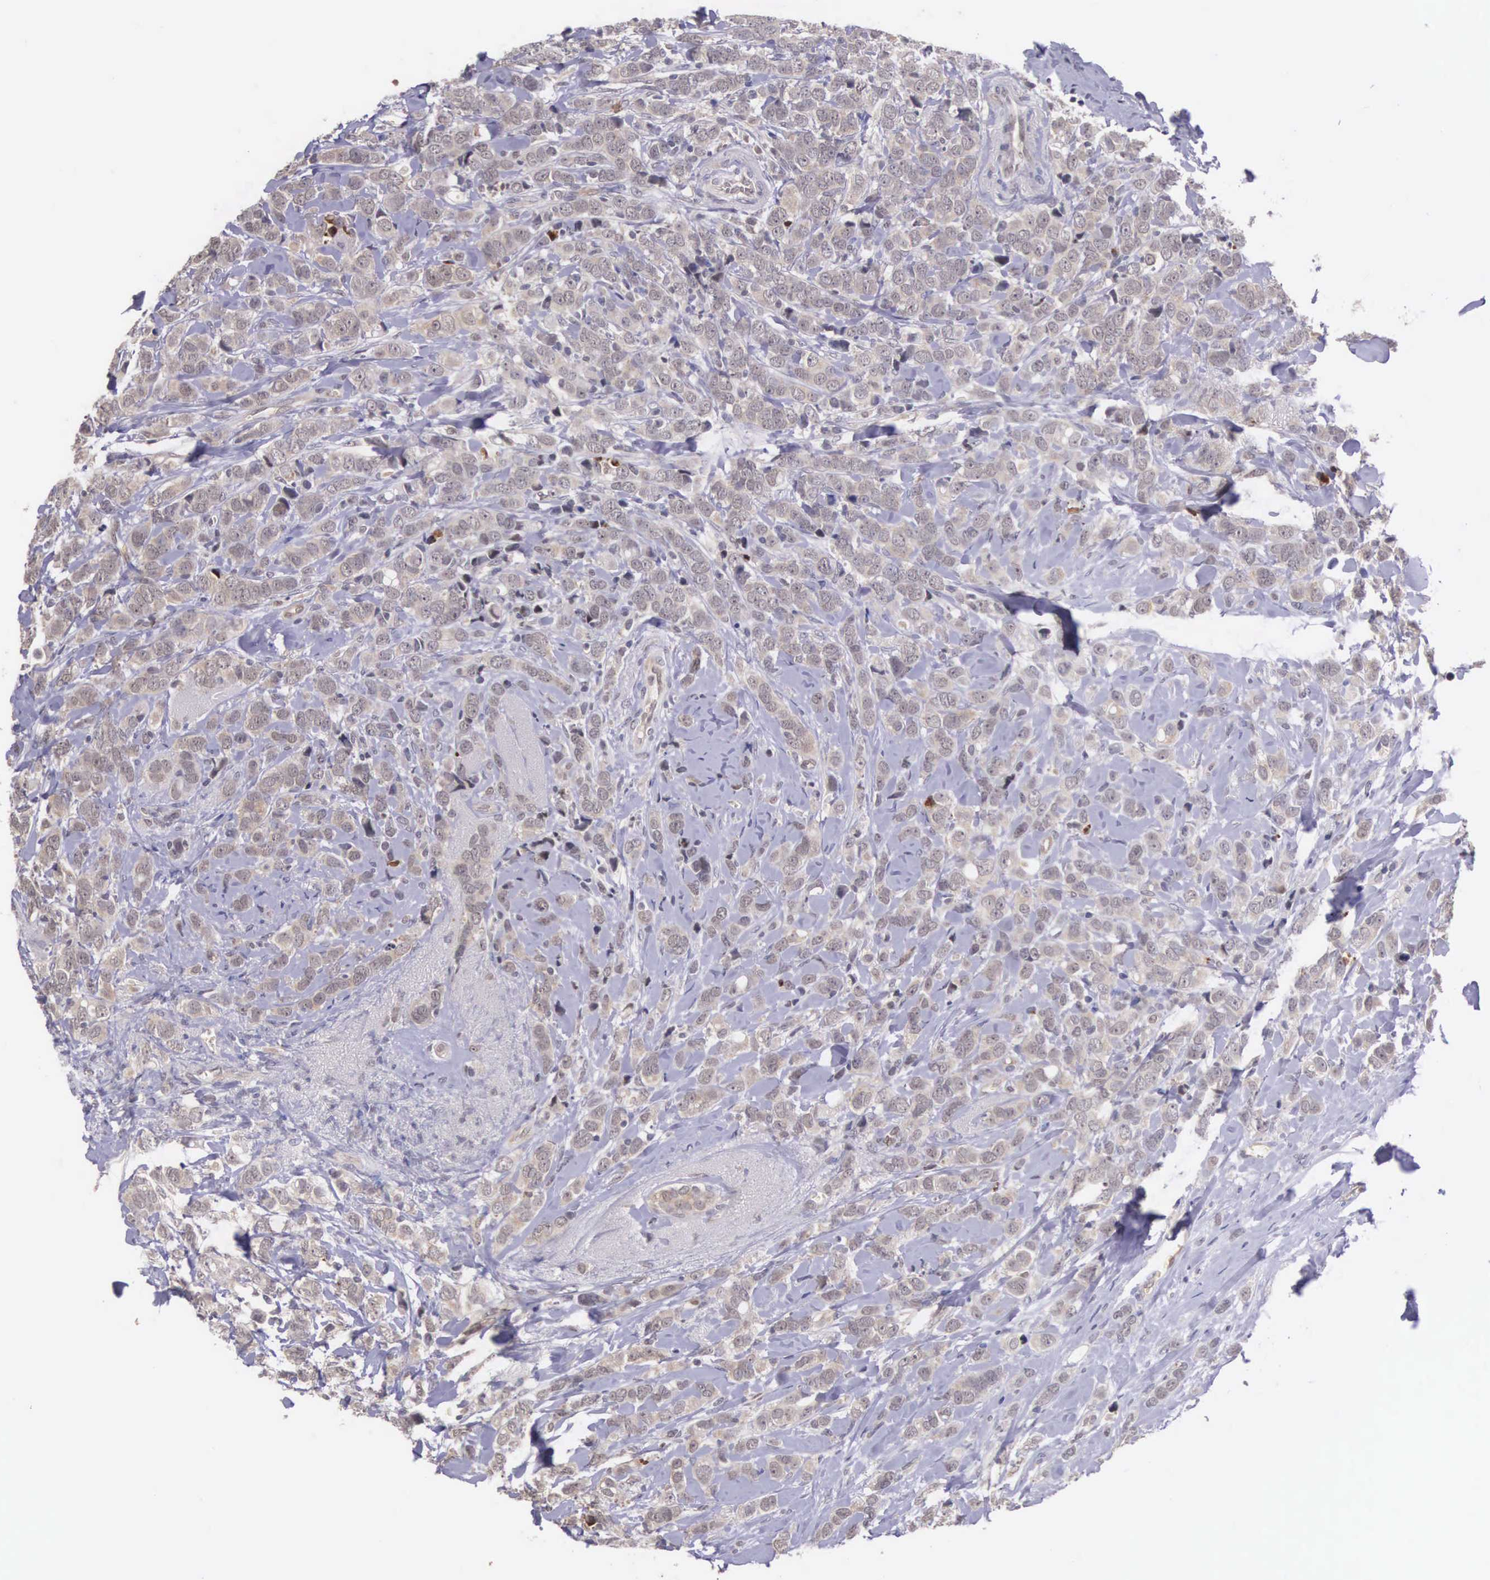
{"staining": {"intensity": "moderate", "quantity": ">75%", "location": "cytoplasmic/membranous"}, "tissue": "breast cancer", "cell_type": "Tumor cells", "image_type": "cancer", "snomed": [{"axis": "morphology", "description": "Lobular carcinoma"}, {"axis": "topography", "description": "Breast"}], "caption": "This image shows immunohistochemistry (IHC) staining of lobular carcinoma (breast), with medium moderate cytoplasmic/membranous staining in approximately >75% of tumor cells.", "gene": "VASH1", "patient": {"sex": "female", "age": 57}}